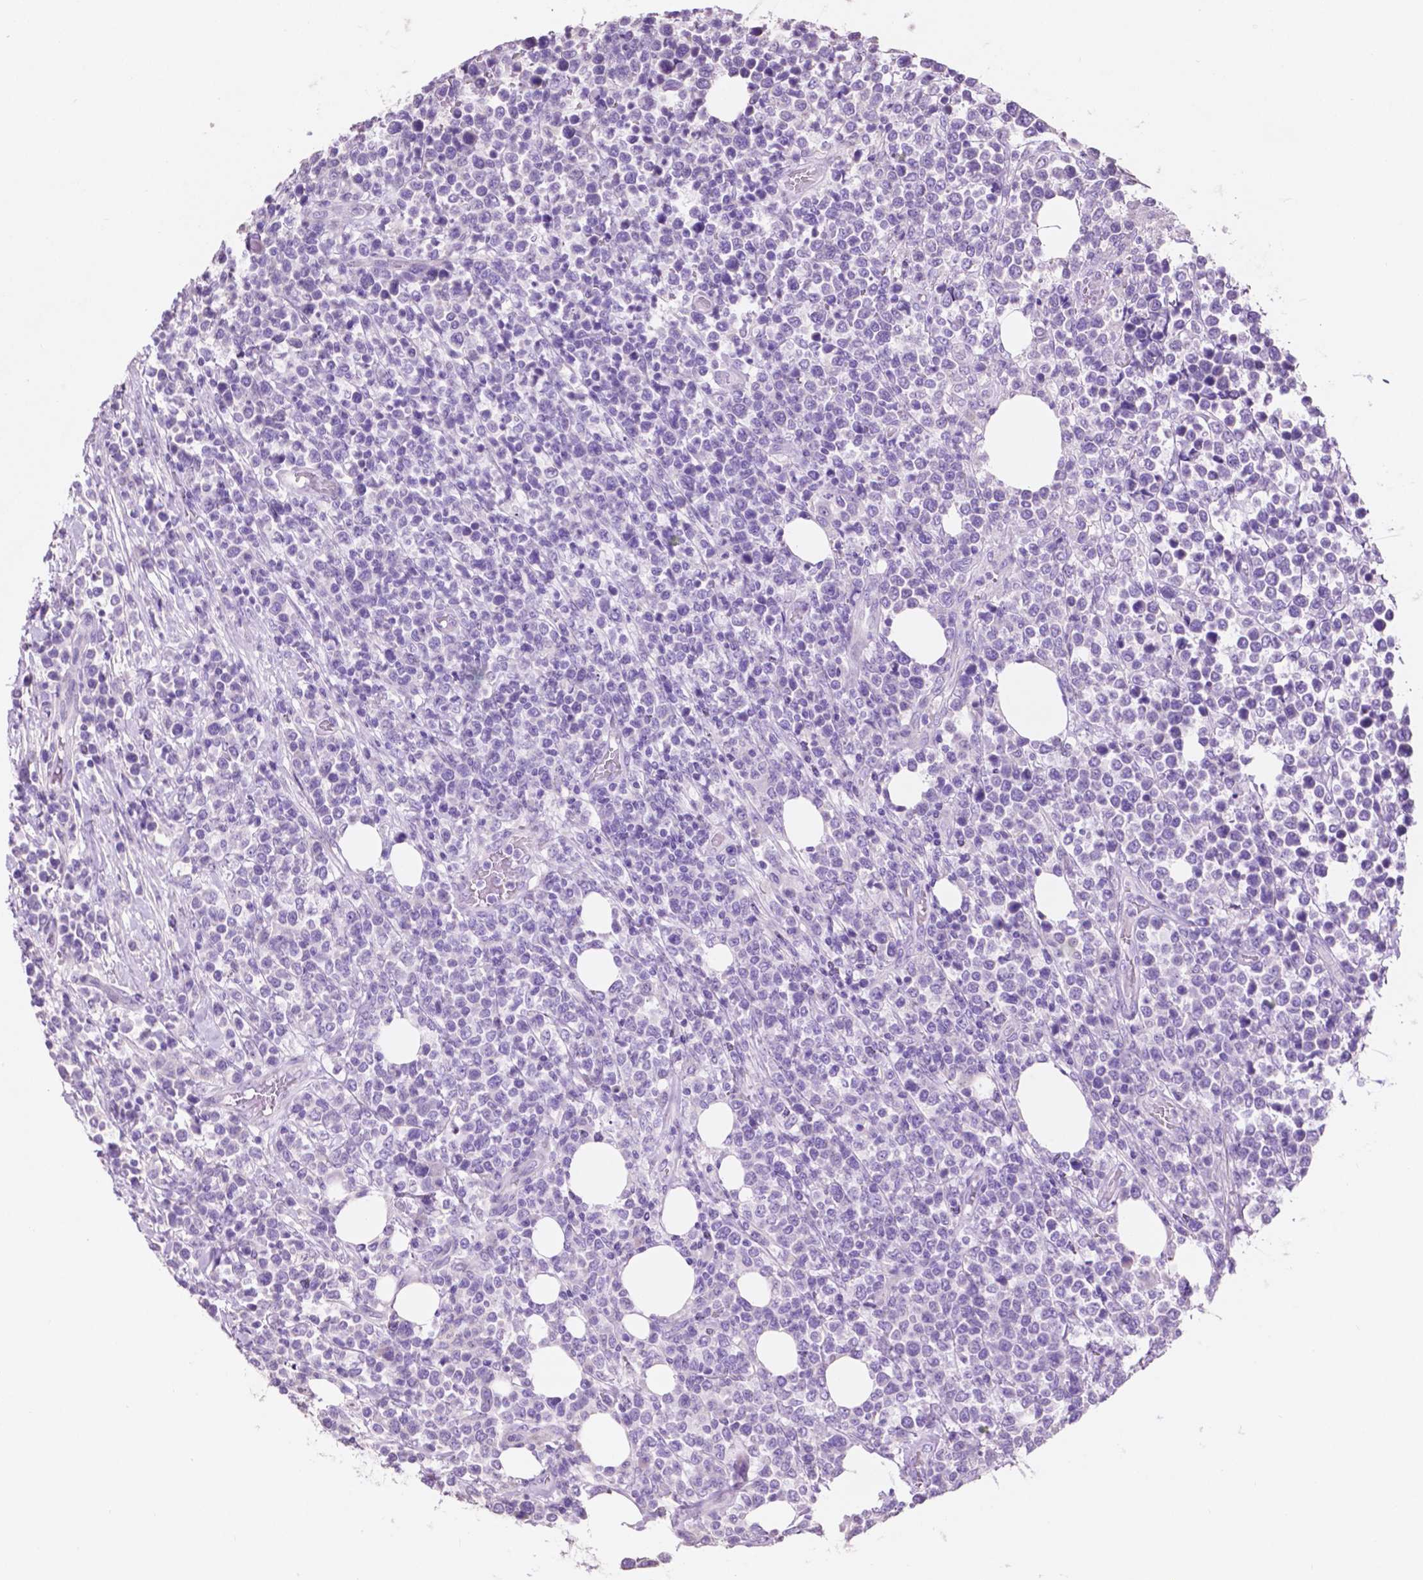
{"staining": {"intensity": "negative", "quantity": "none", "location": "none"}, "tissue": "lymphoma", "cell_type": "Tumor cells", "image_type": "cancer", "snomed": [{"axis": "morphology", "description": "Malignant lymphoma, non-Hodgkin's type, High grade"}, {"axis": "topography", "description": "Soft tissue"}], "caption": "Lymphoma was stained to show a protein in brown. There is no significant positivity in tumor cells.", "gene": "CLDN17", "patient": {"sex": "female", "age": 56}}